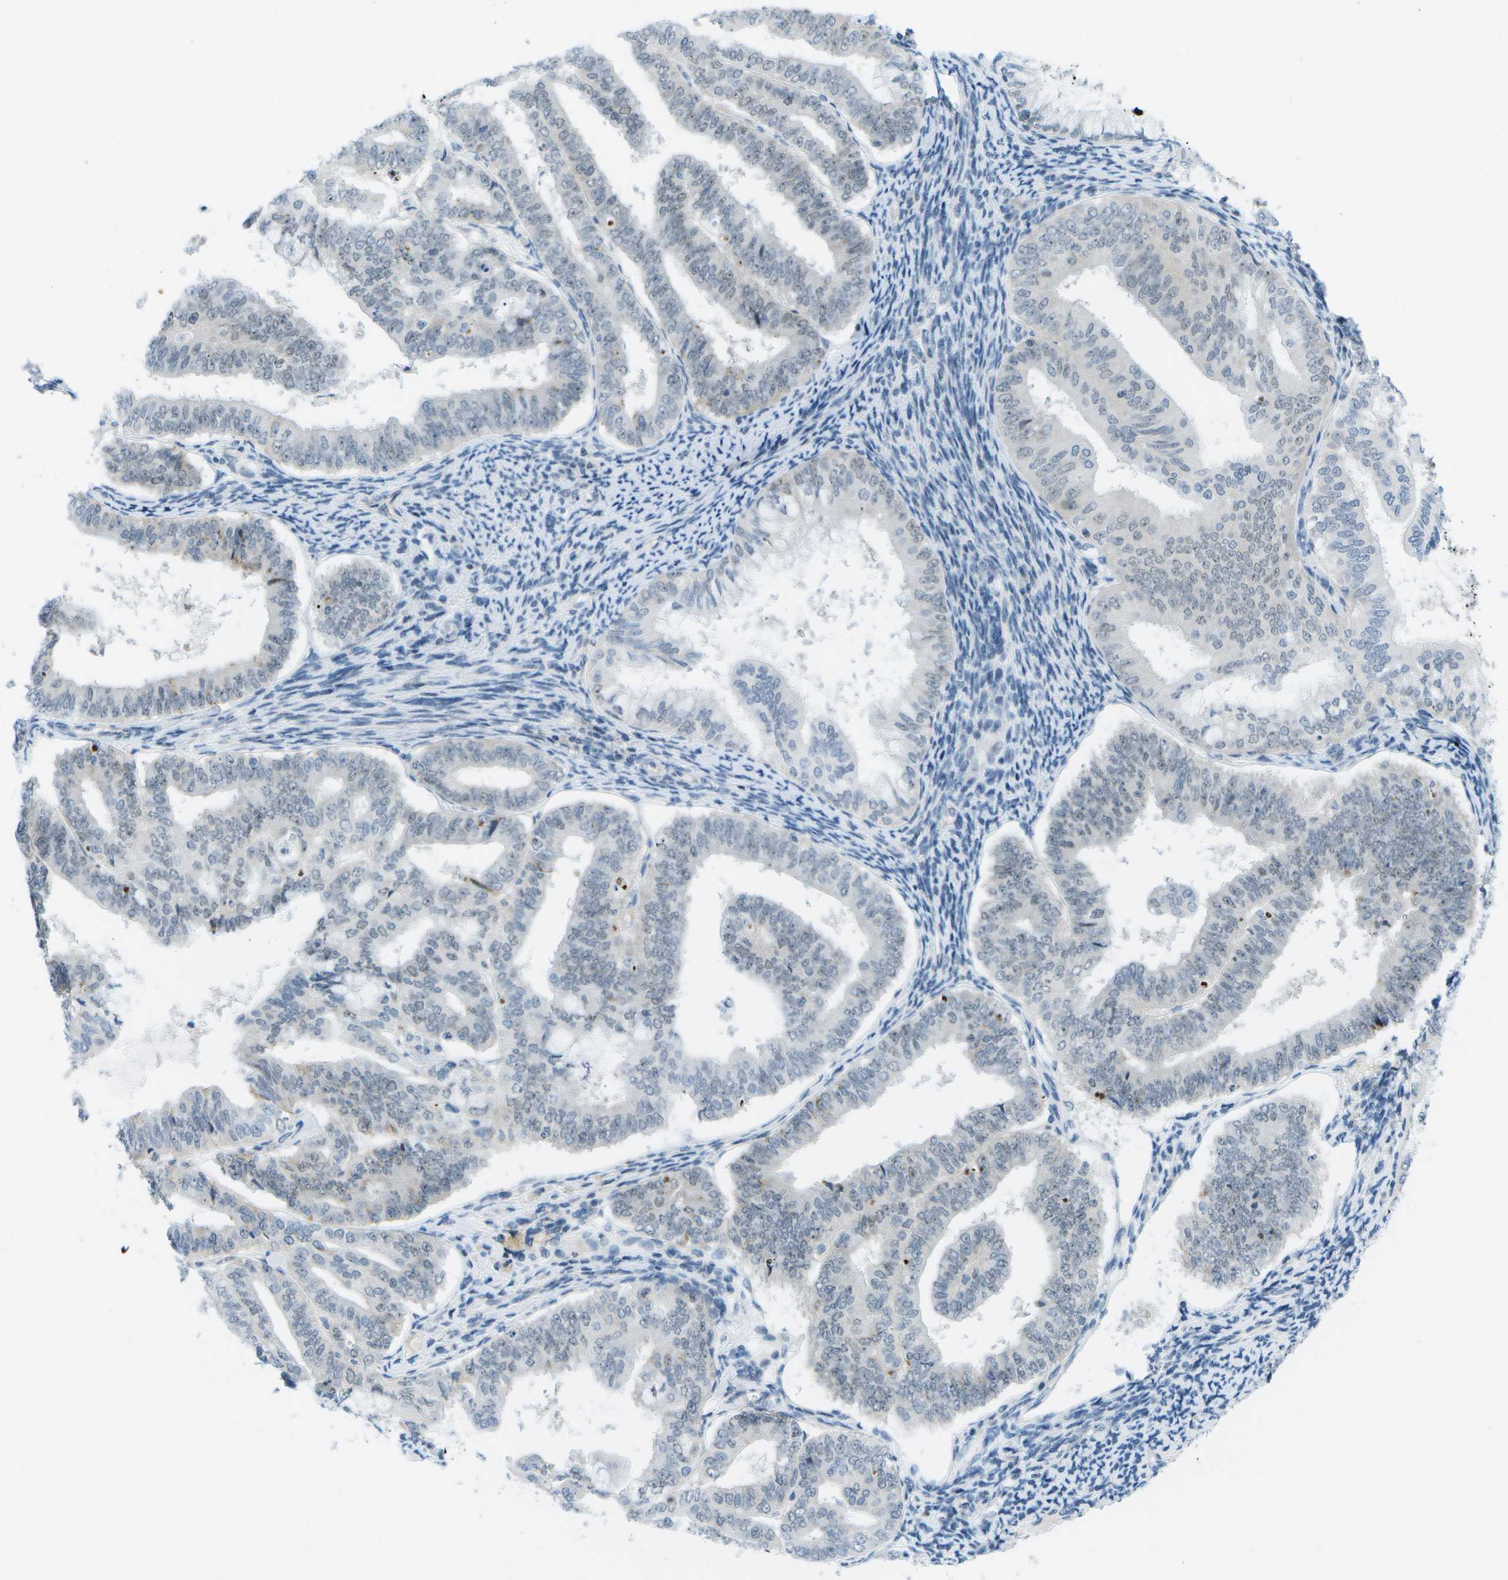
{"staining": {"intensity": "weak", "quantity": "25%-75%", "location": "nuclear"}, "tissue": "endometrial cancer", "cell_type": "Tumor cells", "image_type": "cancer", "snomed": [{"axis": "morphology", "description": "Adenocarcinoma, NOS"}, {"axis": "topography", "description": "Endometrium"}], "caption": "Immunohistochemistry (DAB) staining of human adenocarcinoma (endometrial) exhibits weak nuclear protein expression in about 25%-75% of tumor cells.", "gene": "PITHD1", "patient": {"sex": "female", "age": 63}}